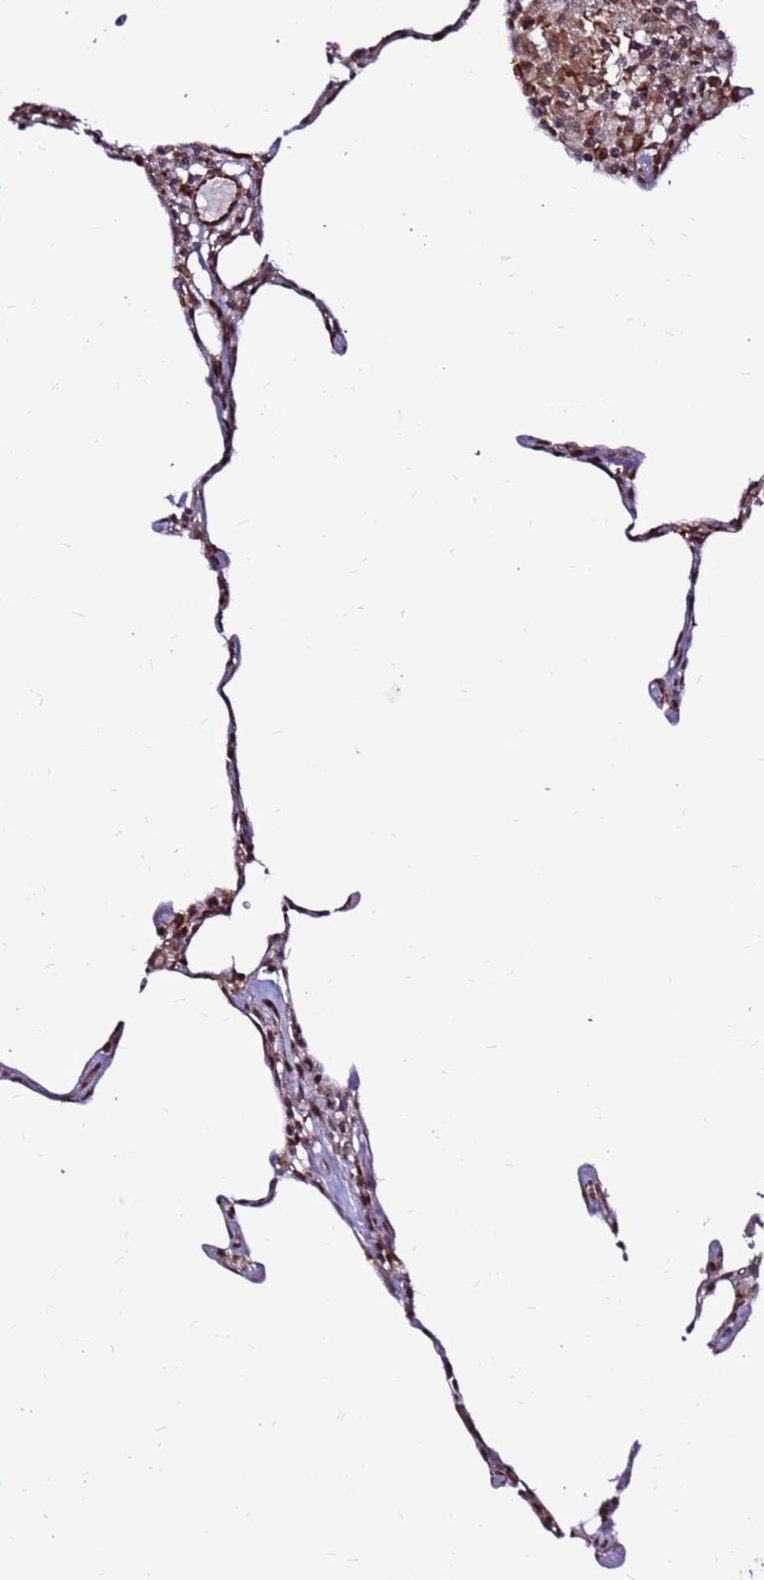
{"staining": {"intensity": "moderate", "quantity": "25%-75%", "location": "nuclear"}, "tissue": "lung", "cell_type": "Alveolar cells", "image_type": "normal", "snomed": [{"axis": "morphology", "description": "Normal tissue, NOS"}, {"axis": "topography", "description": "Lung"}], "caption": "A brown stain shows moderate nuclear staining of a protein in alveolar cells of benign human lung. (IHC, brightfield microscopy, high magnification).", "gene": "CLK3", "patient": {"sex": "female", "age": 57}}